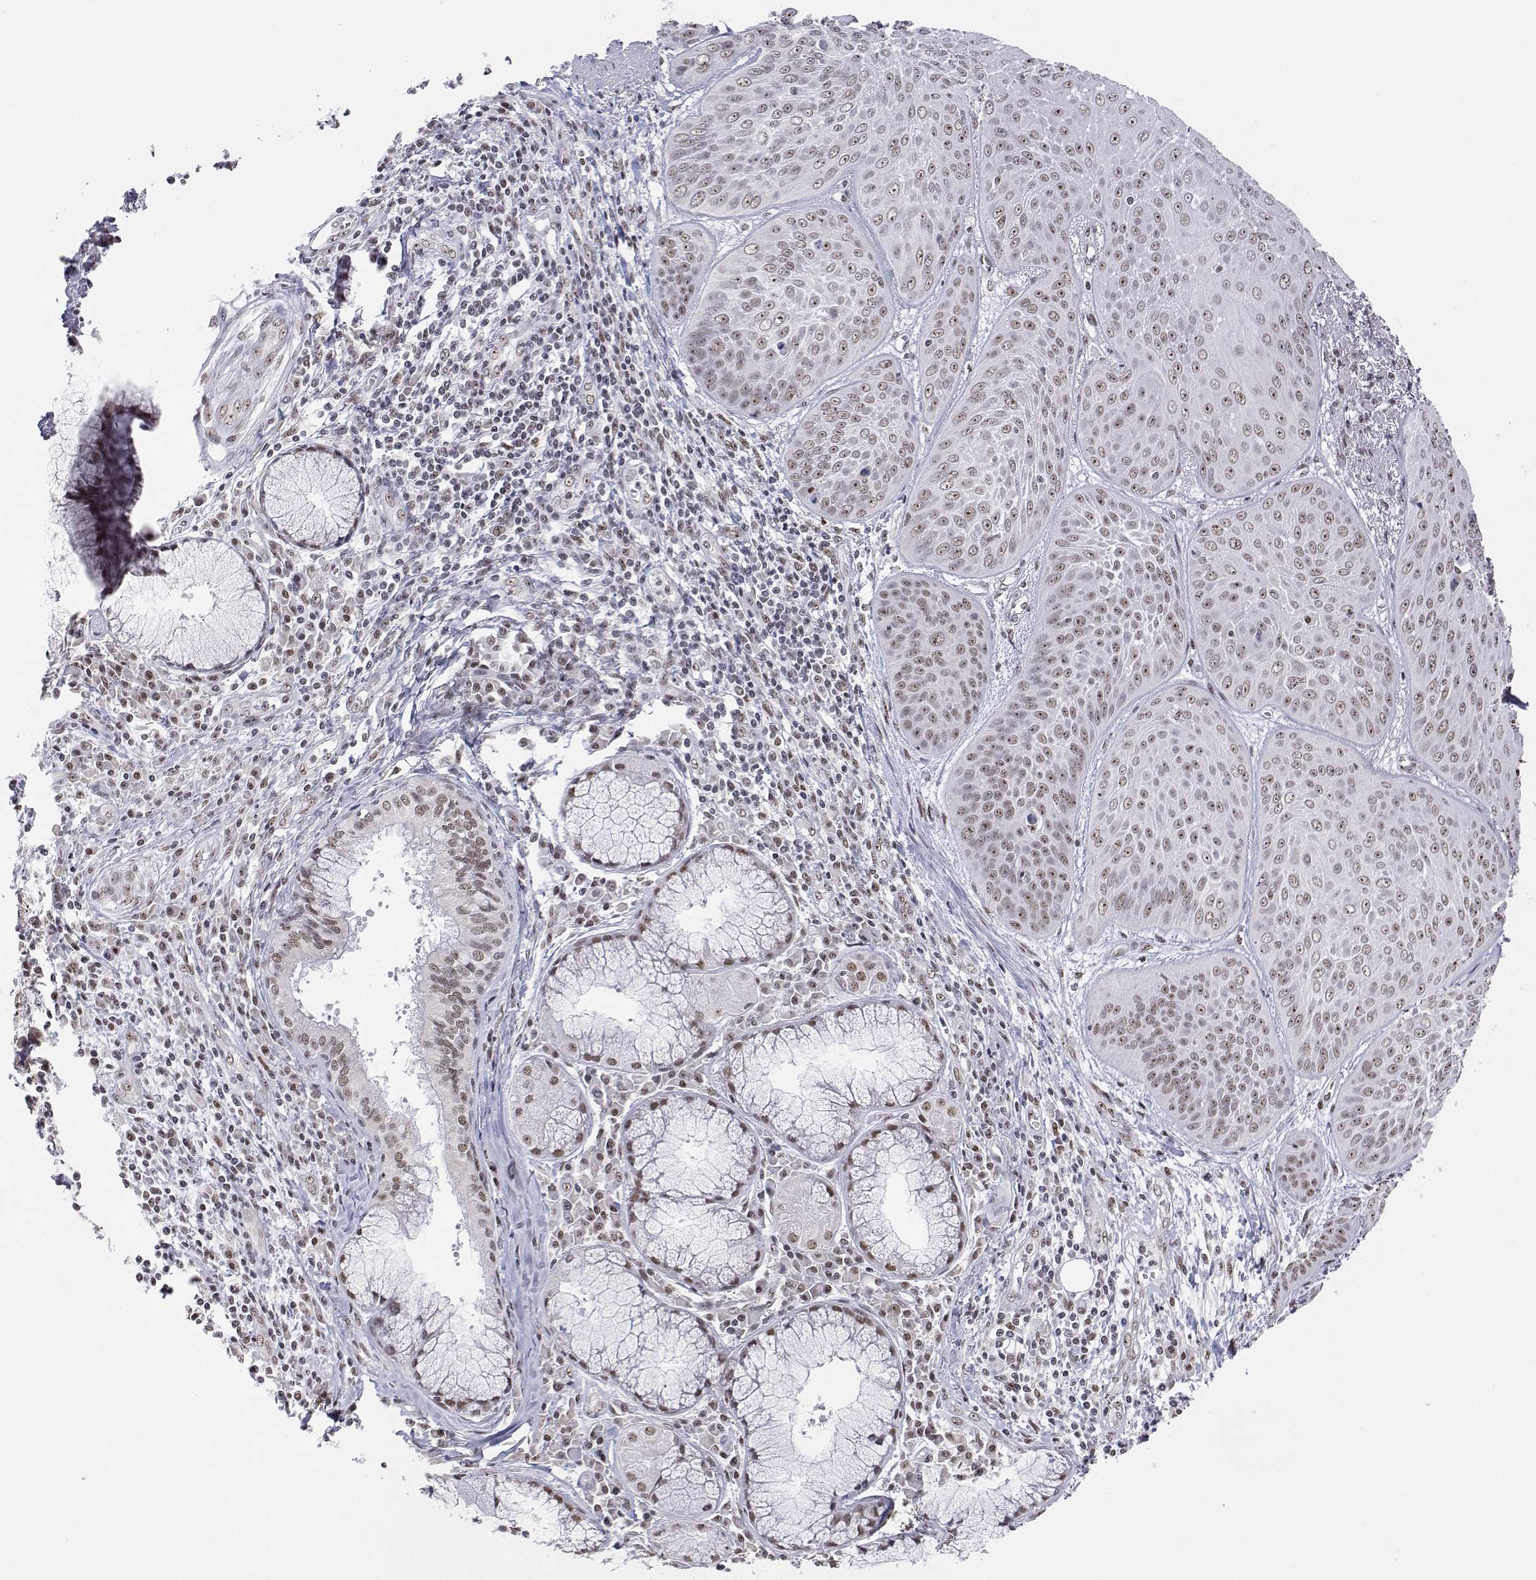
{"staining": {"intensity": "weak", "quantity": ">75%", "location": "nuclear"}, "tissue": "lung cancer", "cell_type": "Tumor cells", "image_type": "cancer", "snomed": [{"axis": "morphology", "description": "Squamous cell carcinoma, NOS"}, {"axis": "topography", "description": "Lung"}], "caption": "Immunohistochemistry staining of lung cancer (squamous cell carcinoma), which demonstrates low levels of weak nuclear positivity in about >75% of tumor cells indicating weak nuclear protein expression. The staining was performed using DAB (3,3'-diaminobenzidine) (brown) for protein detection and nuclei were counterstained in hematoxylin (blue).", "gene": "ADAR", "patient": {"sex": "male", "age": 74}}